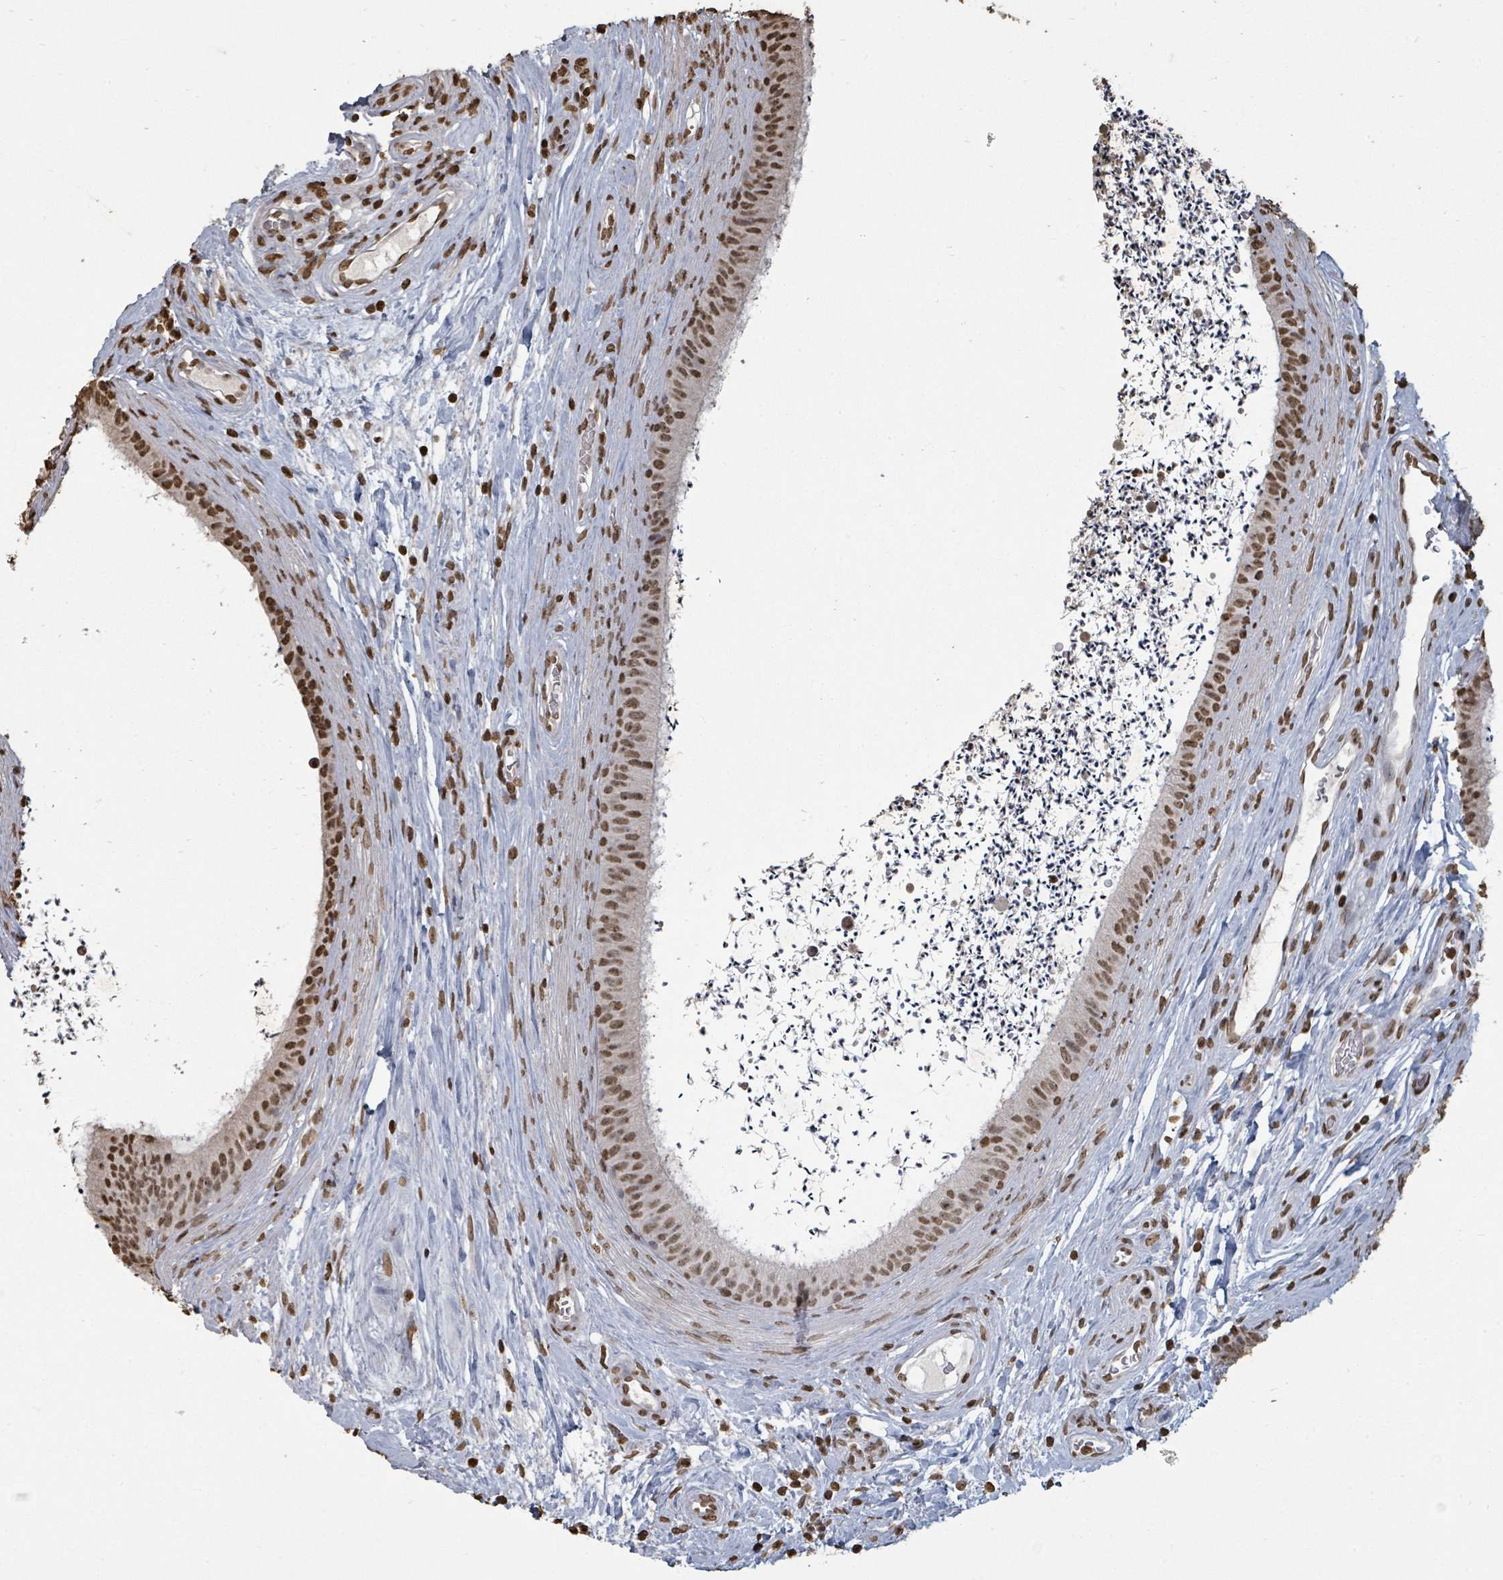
{"staining": {"intensity": "moderate", "quantity": ">75%", "location": "nuclear"}, "tissue": "epididymis", "cell_type": "Glandular cells", "image_type": "normal", "snomed": [{"axis": "morphology", "description": "Normal tissue, NOS"}, {"axis": "topography", "description": "Testis"}, {"axis": "topography", "description": "Epididymis"}], "caption": "An immunohistochemistry photomicrograph of normal tissue is shown. Protein staining in brown labels moderate nuclear positivity in epididymis within glandular cells.", "gene": "MRPS12", "patient": {"sex": "male", "age": 41}}